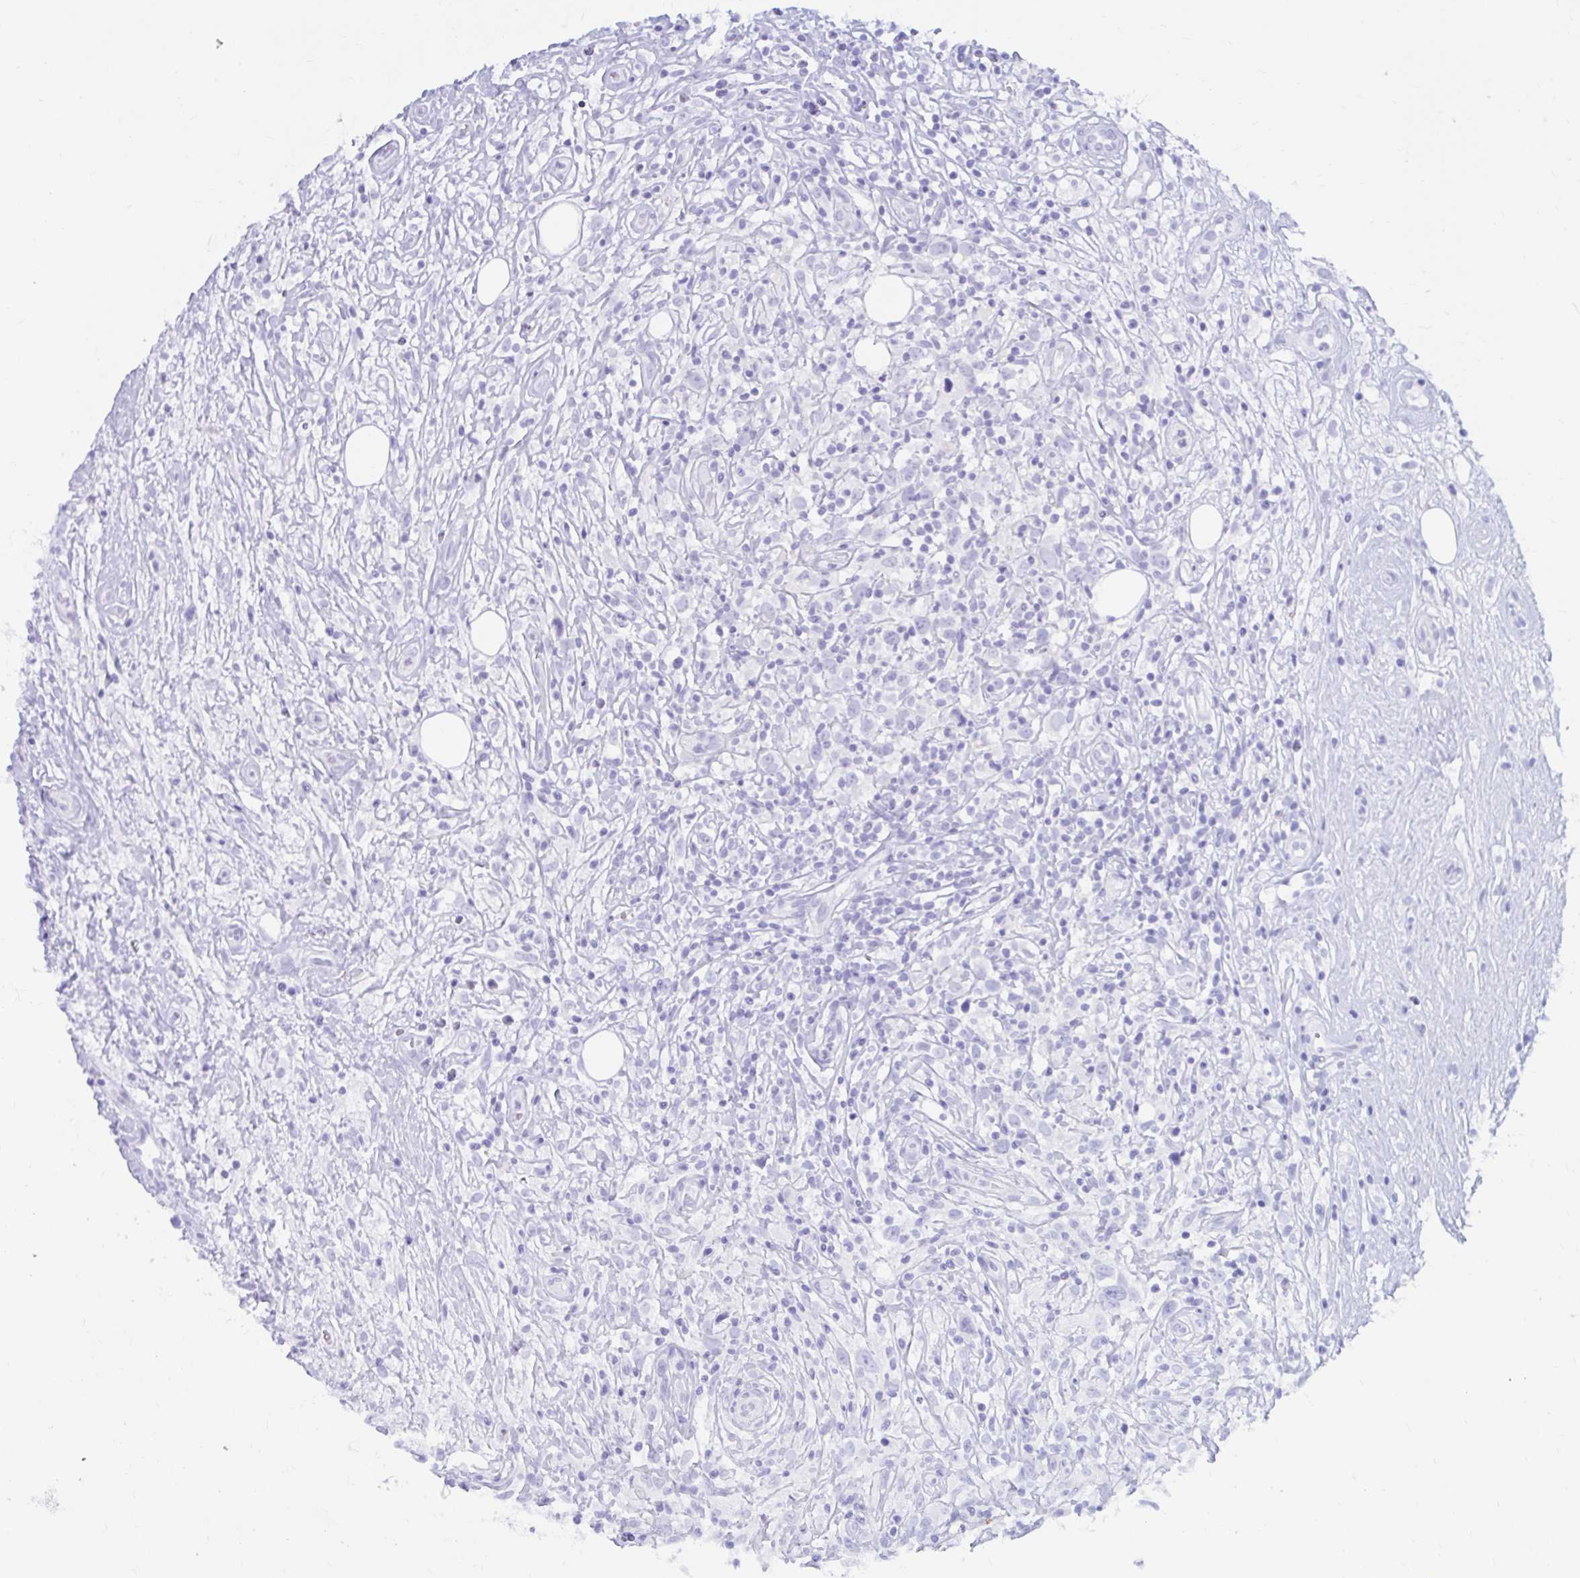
{"staining": {"intensity": "negative", "quantity": "none", "location": "none"}, "tissue": "lymphoma", "cell_type": "Tumor cells", "image_type": "cancer", "snomed": [{"axis": "morphology", "description": "Hodgkin's disease, NOS"}, {"axis": "topography", "description": "No Tissue"}], "caption": "Immunohistochemical staining of Hodgkin's disease exhibits no significant staining in tumor cells.", "gene": "NSG2", "patient": {"sex": "female", "age": 21}}